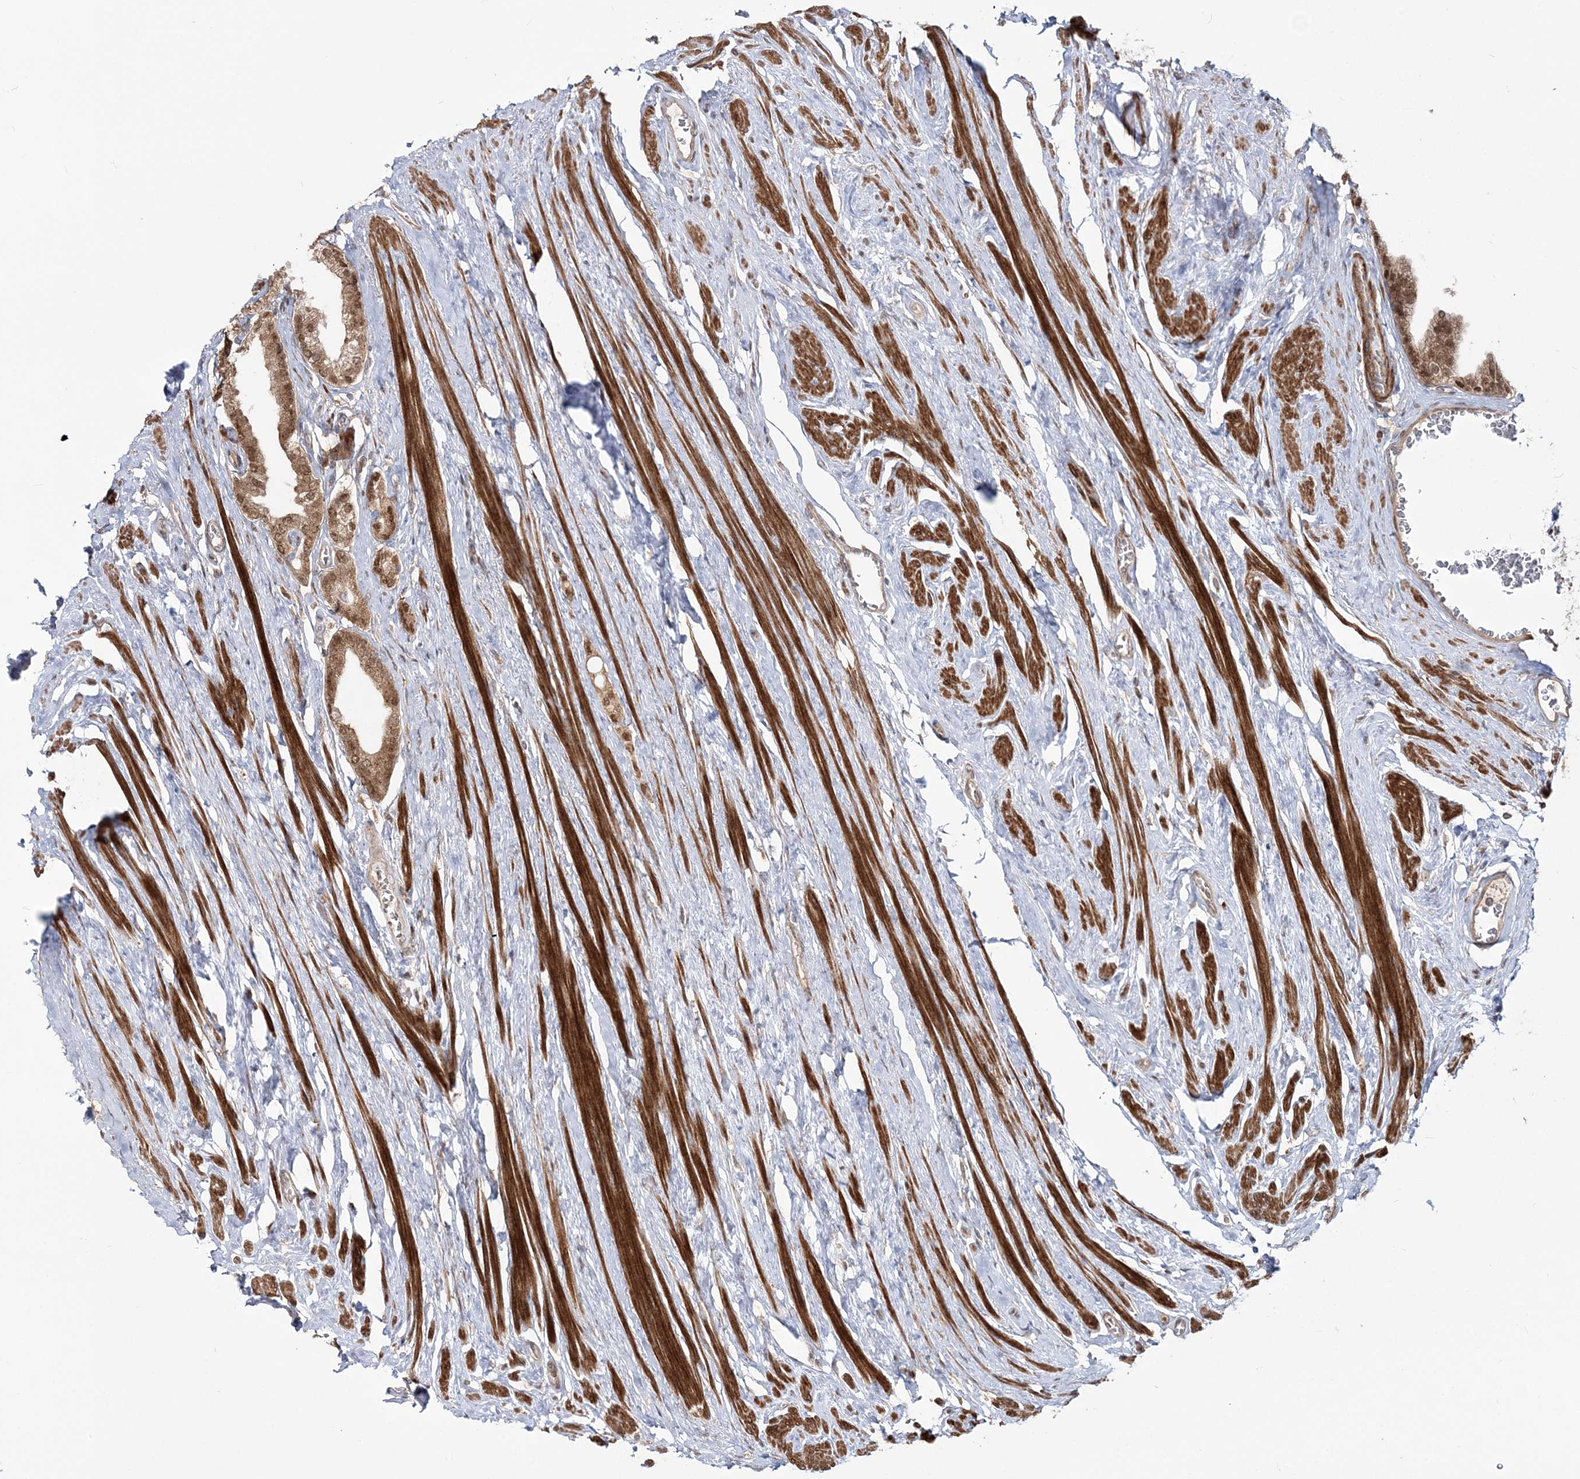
{"staining": {"intensity": "moderate", "quantity": ">75%", "location": "cytoplasmic/membranous,nuclear"}, "tissue": "prostate cancer", "cell_type": "Tumor cells", "image_type": "cancer", "snomed": [{"axis": "morphology", "description": "Adenocarcinoma, Low grade"}, {"axis": "topography", "description": "Prostate"}], "caption": "This histopathology image shows immunohistochemistry (IHC) staining of prostate cancer (adenocarcinoma (low-grade)), with medium moderate cytoplasmic/membranous and nuclear expression in about >75% of tumor cells.", "gene": "MOCS2", "patient": {"sex": "male", "age": 63}}